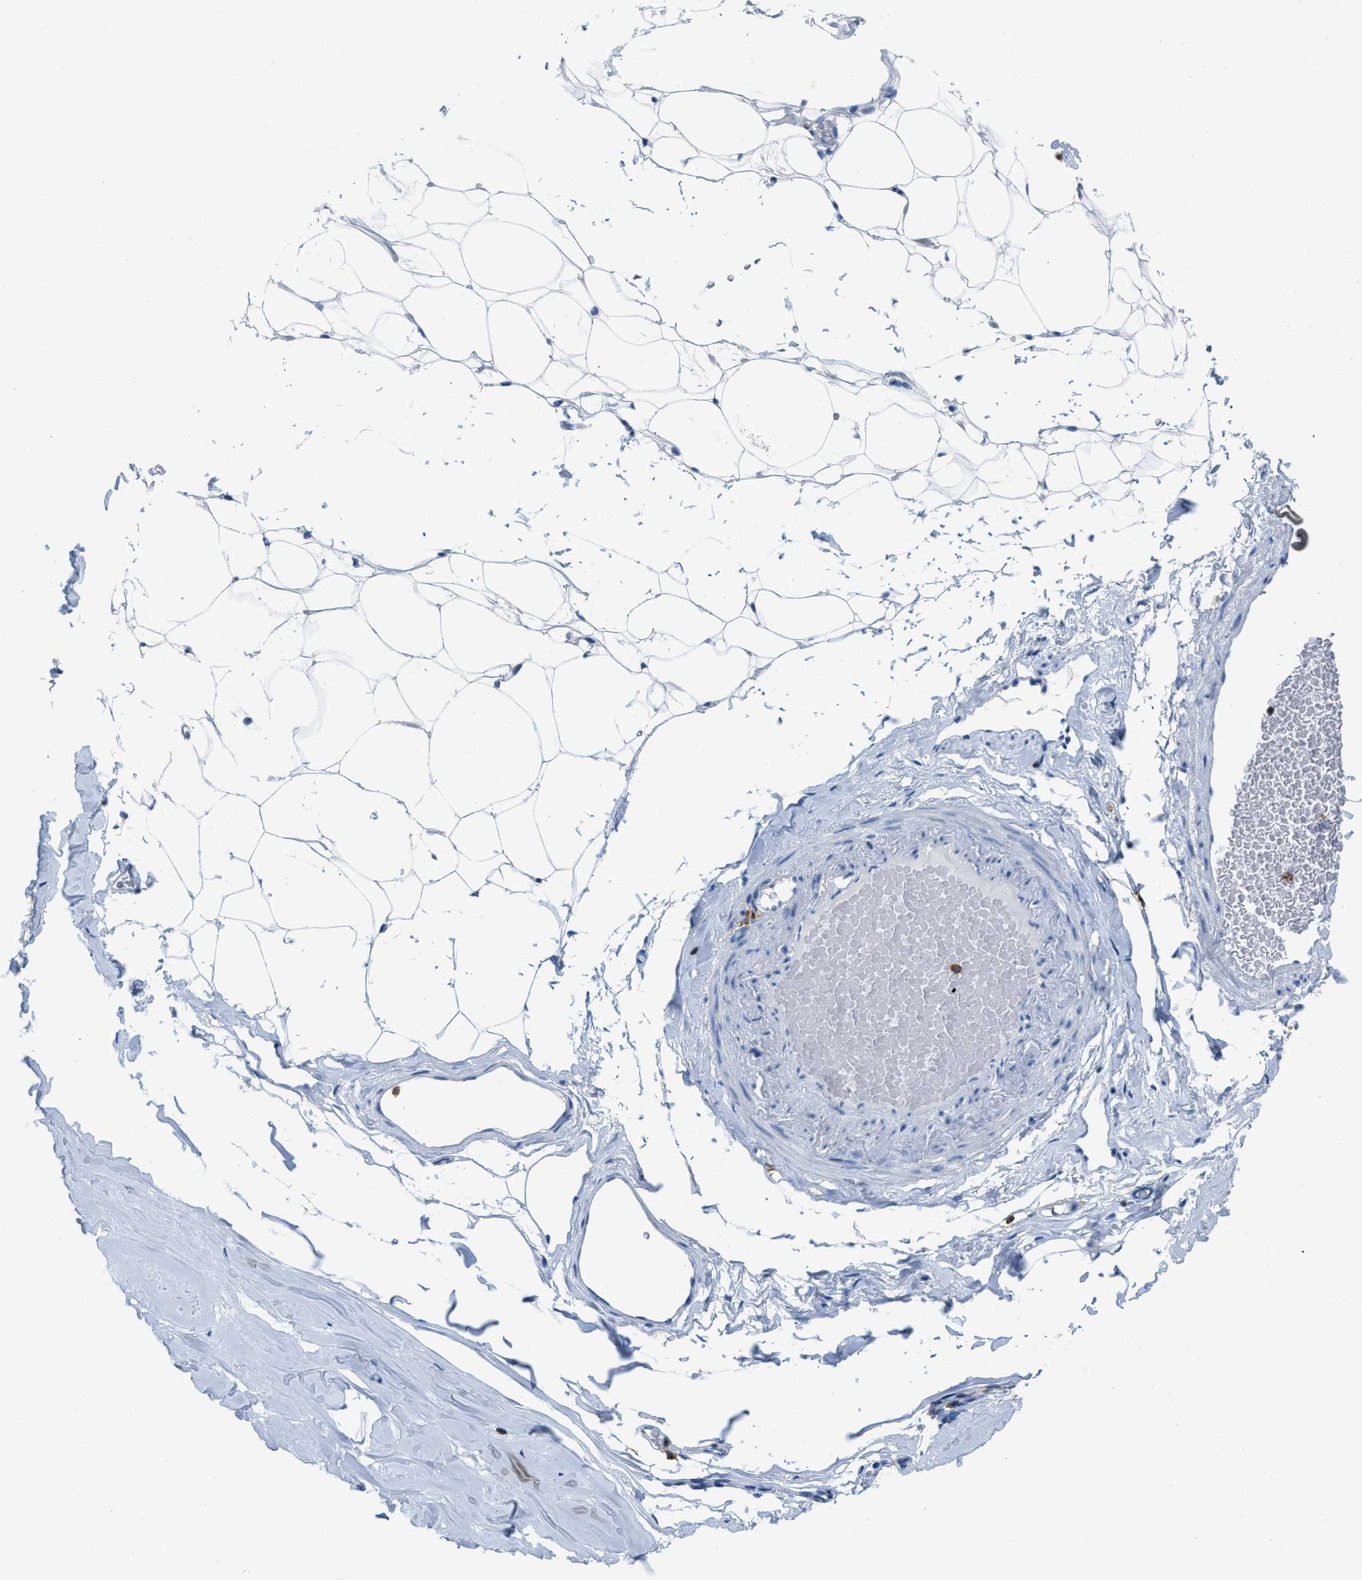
{"staining": {"intensity": "negative", "quantity": "none", "location": "none"}, "tissue": "adipose tissue", "cell_type": "Adipocytes", "image_type": "normal", "snomed": [{"axis": "morphology", "description": "Normal tissue, NOS"}, {"axis": "topography", "description": "Breast"}, {"axis": "topography", "description": "Soft tissue"}], "caption": "An image of adipose tissue stained for a protein reveals no brown staining in adipocytes. The staining is performed using DAB (3,3'-diaminobenzidine) brown chromogen with nuclei counter-stained in using hematoxylin.", "gene": "LSP1", "patient": {"sex": "female", "age": 75}}